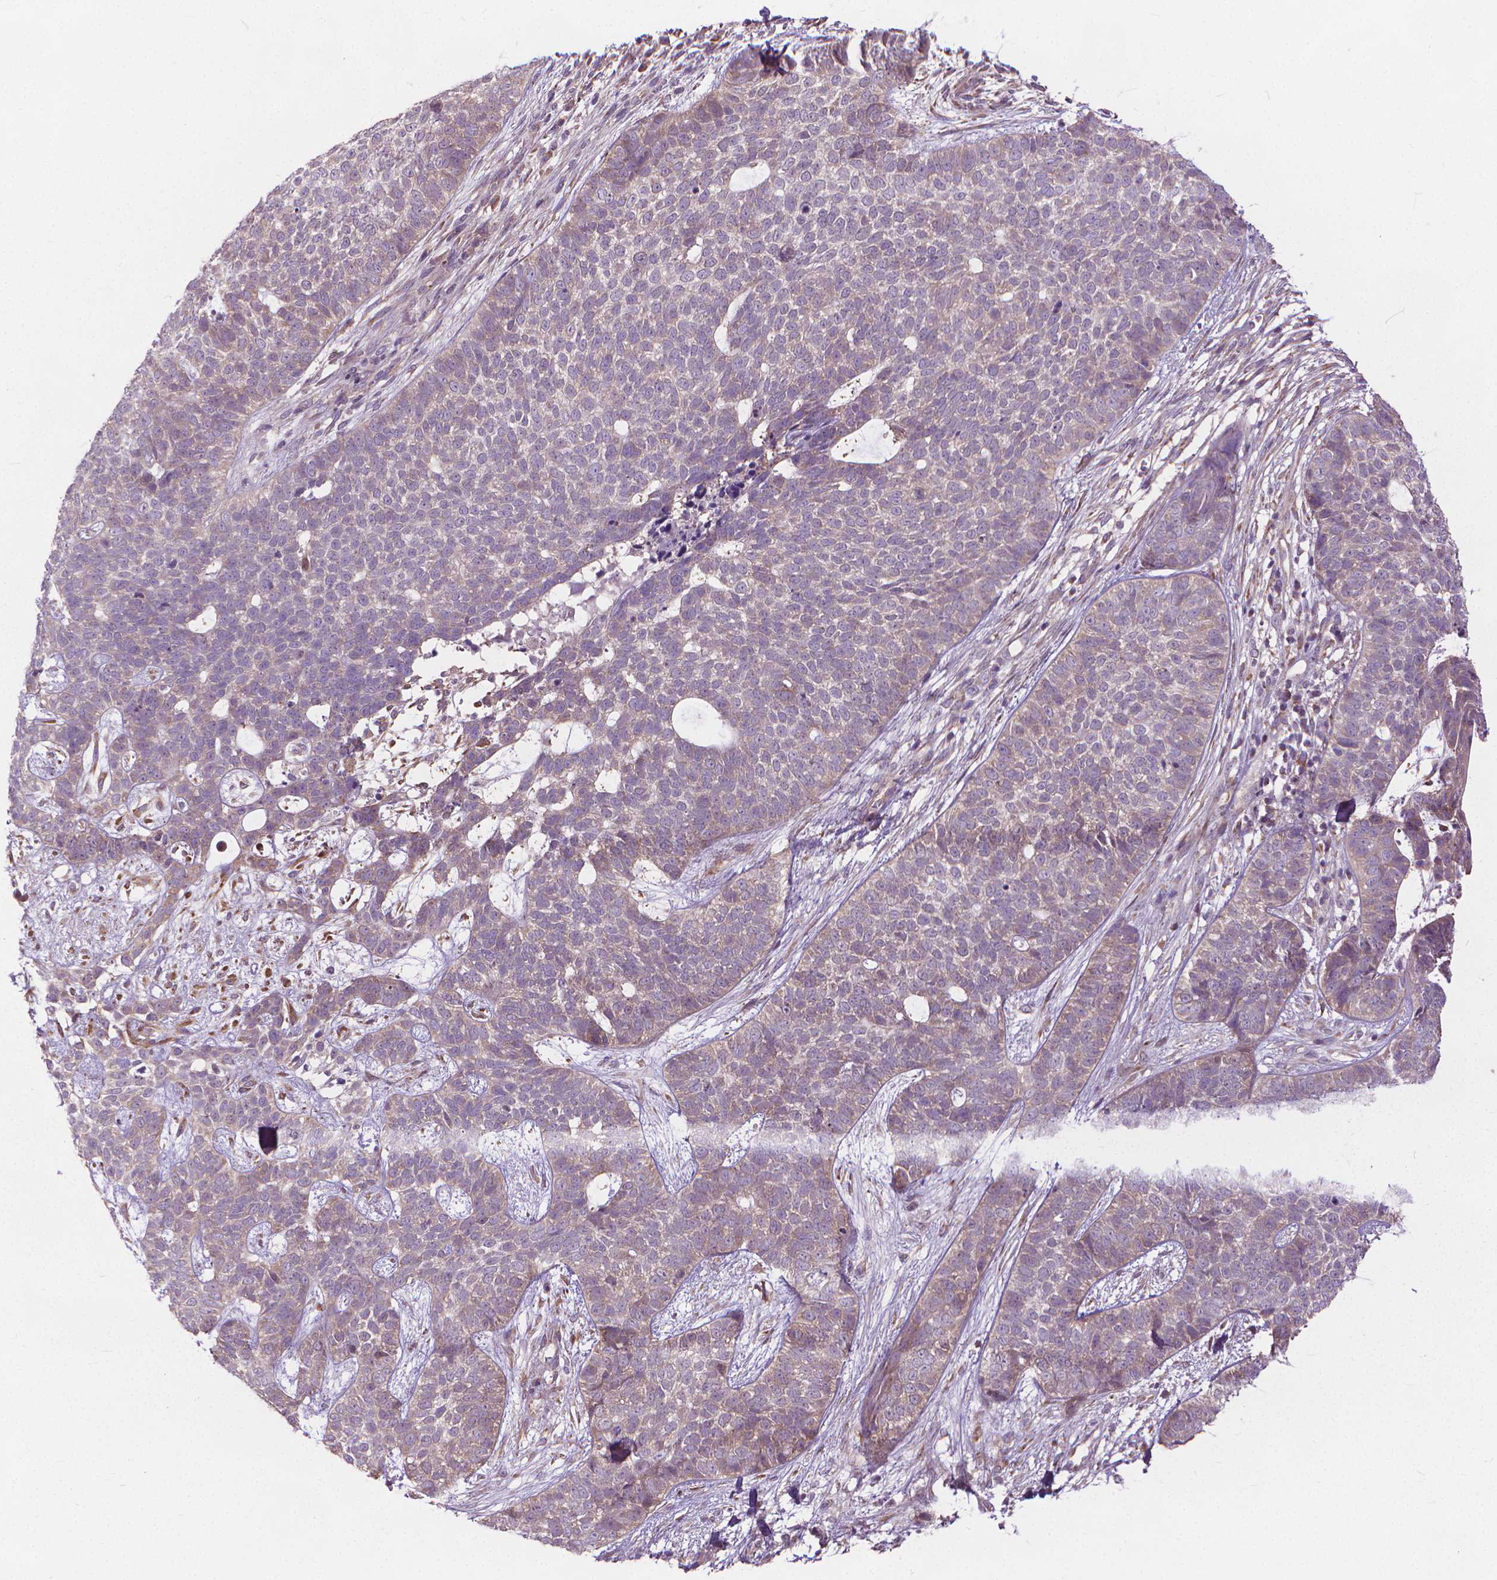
{"staining": {"intensity": "weak", "quantity": "<25%", "location": "cytoplasmic/membranous"}, "tissue": "skin cancer", "cell_type": "Tumor cells", "image_type": "cancer", "snomed": [{"axis": "morphology", "description": "Basal cell carcinoma"}, {"axis": "topography", "description": "Skin"}], "caption": "A micrograph of skin cancer (basal cell carcinoma) stained for a protein reveals no brown staining in tumor cells.", "gene": "NUDT1", "patient": {"sex": "female", "age": 69}}